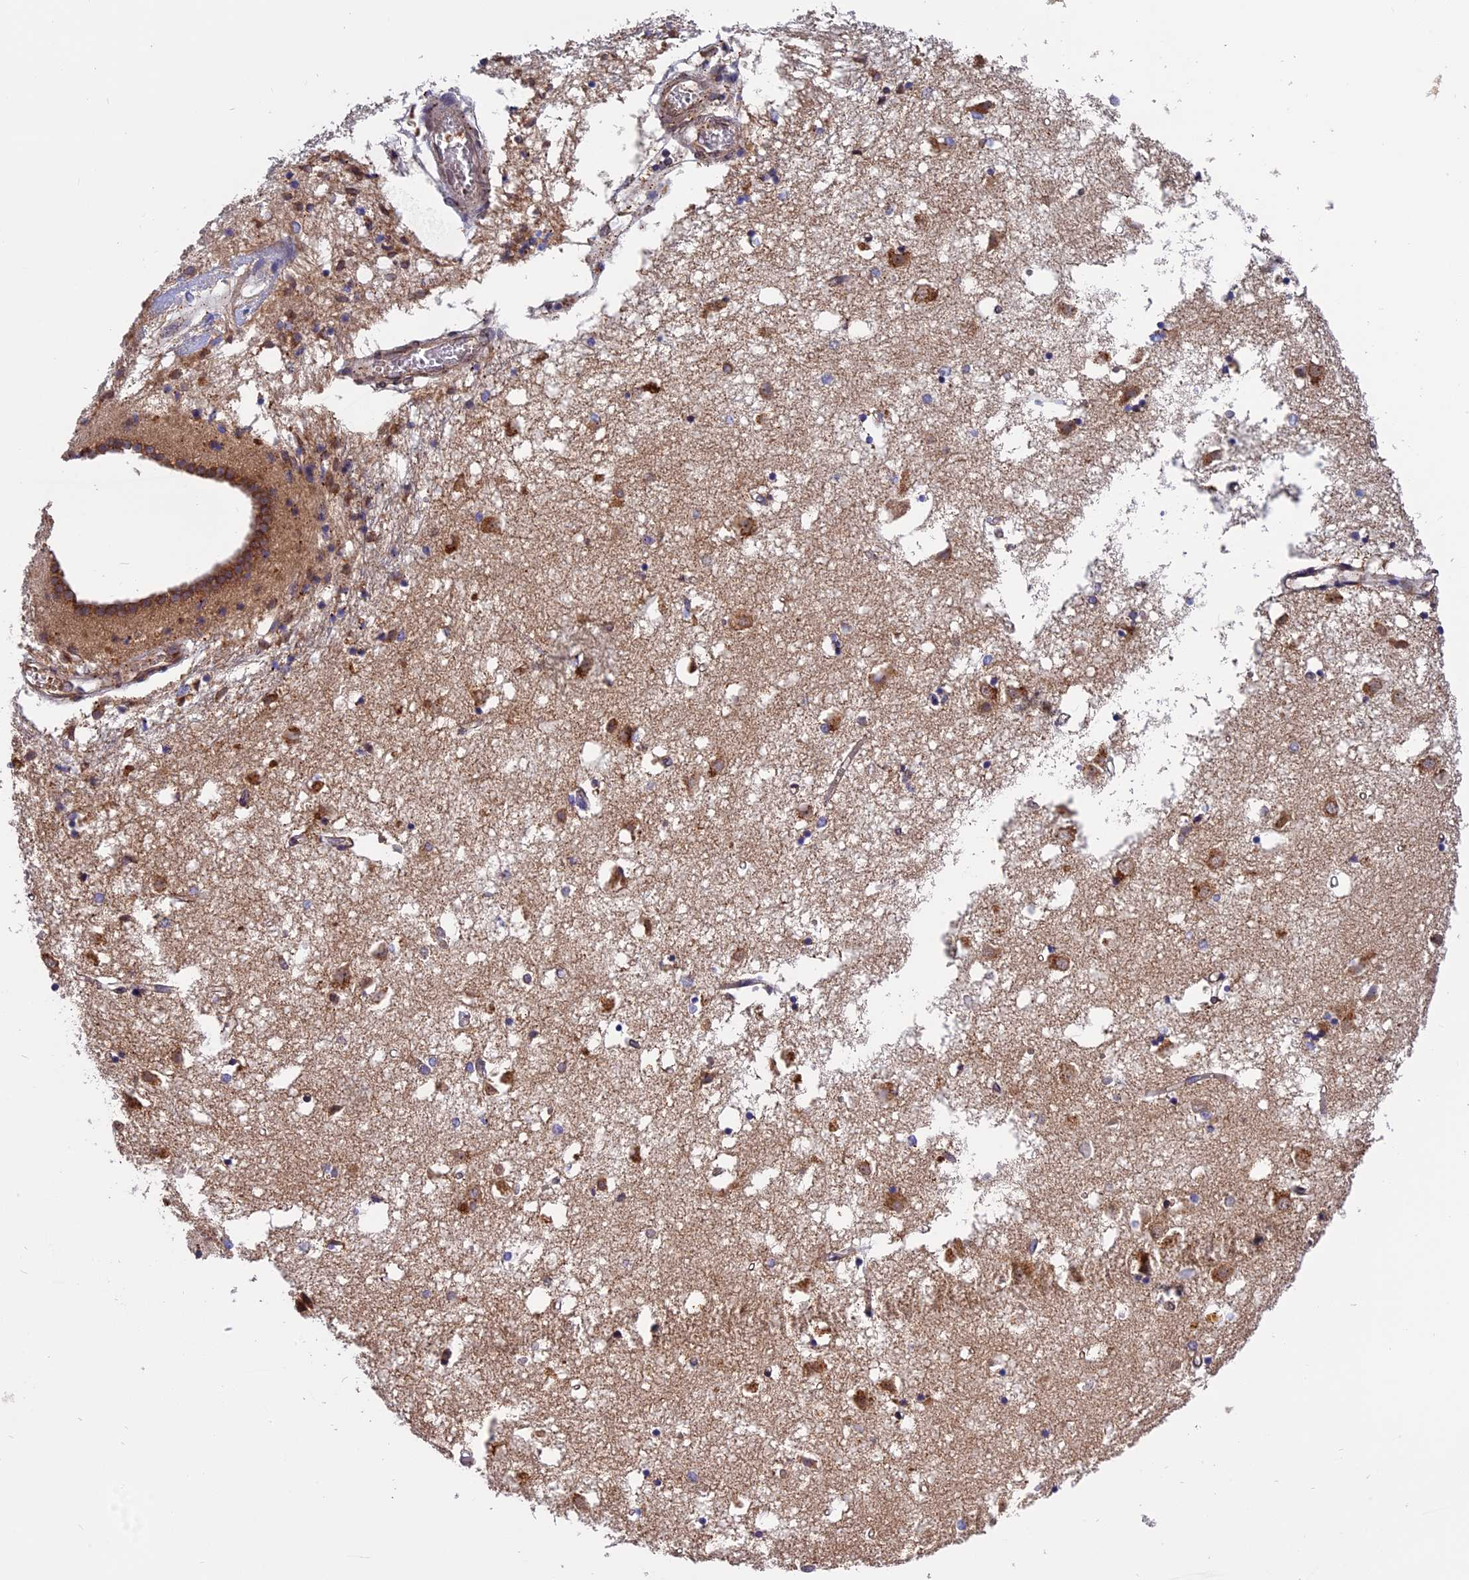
{"staining": {"intensity": "moderate", "quantity": "<25%", "location": "cytoplasmic/membranous"}, "tissue": "caudate", "cell_type": "Glial cells", "image_type": "normal", "snomed": [{"axis": "morphology", "description": "Normal tissue, NOS"}, {"axis": "topography", "description": "Lateral ventricle wall"}], "caption": "The image shows immunohistochemical staining of unremarkable caudate. There is moderate cytoplasmic/membranous expression is appreciated in approximately <25% of glial cells.", "gene": "CHMP2A", "patient": {"sex": "male", "age": 70}}